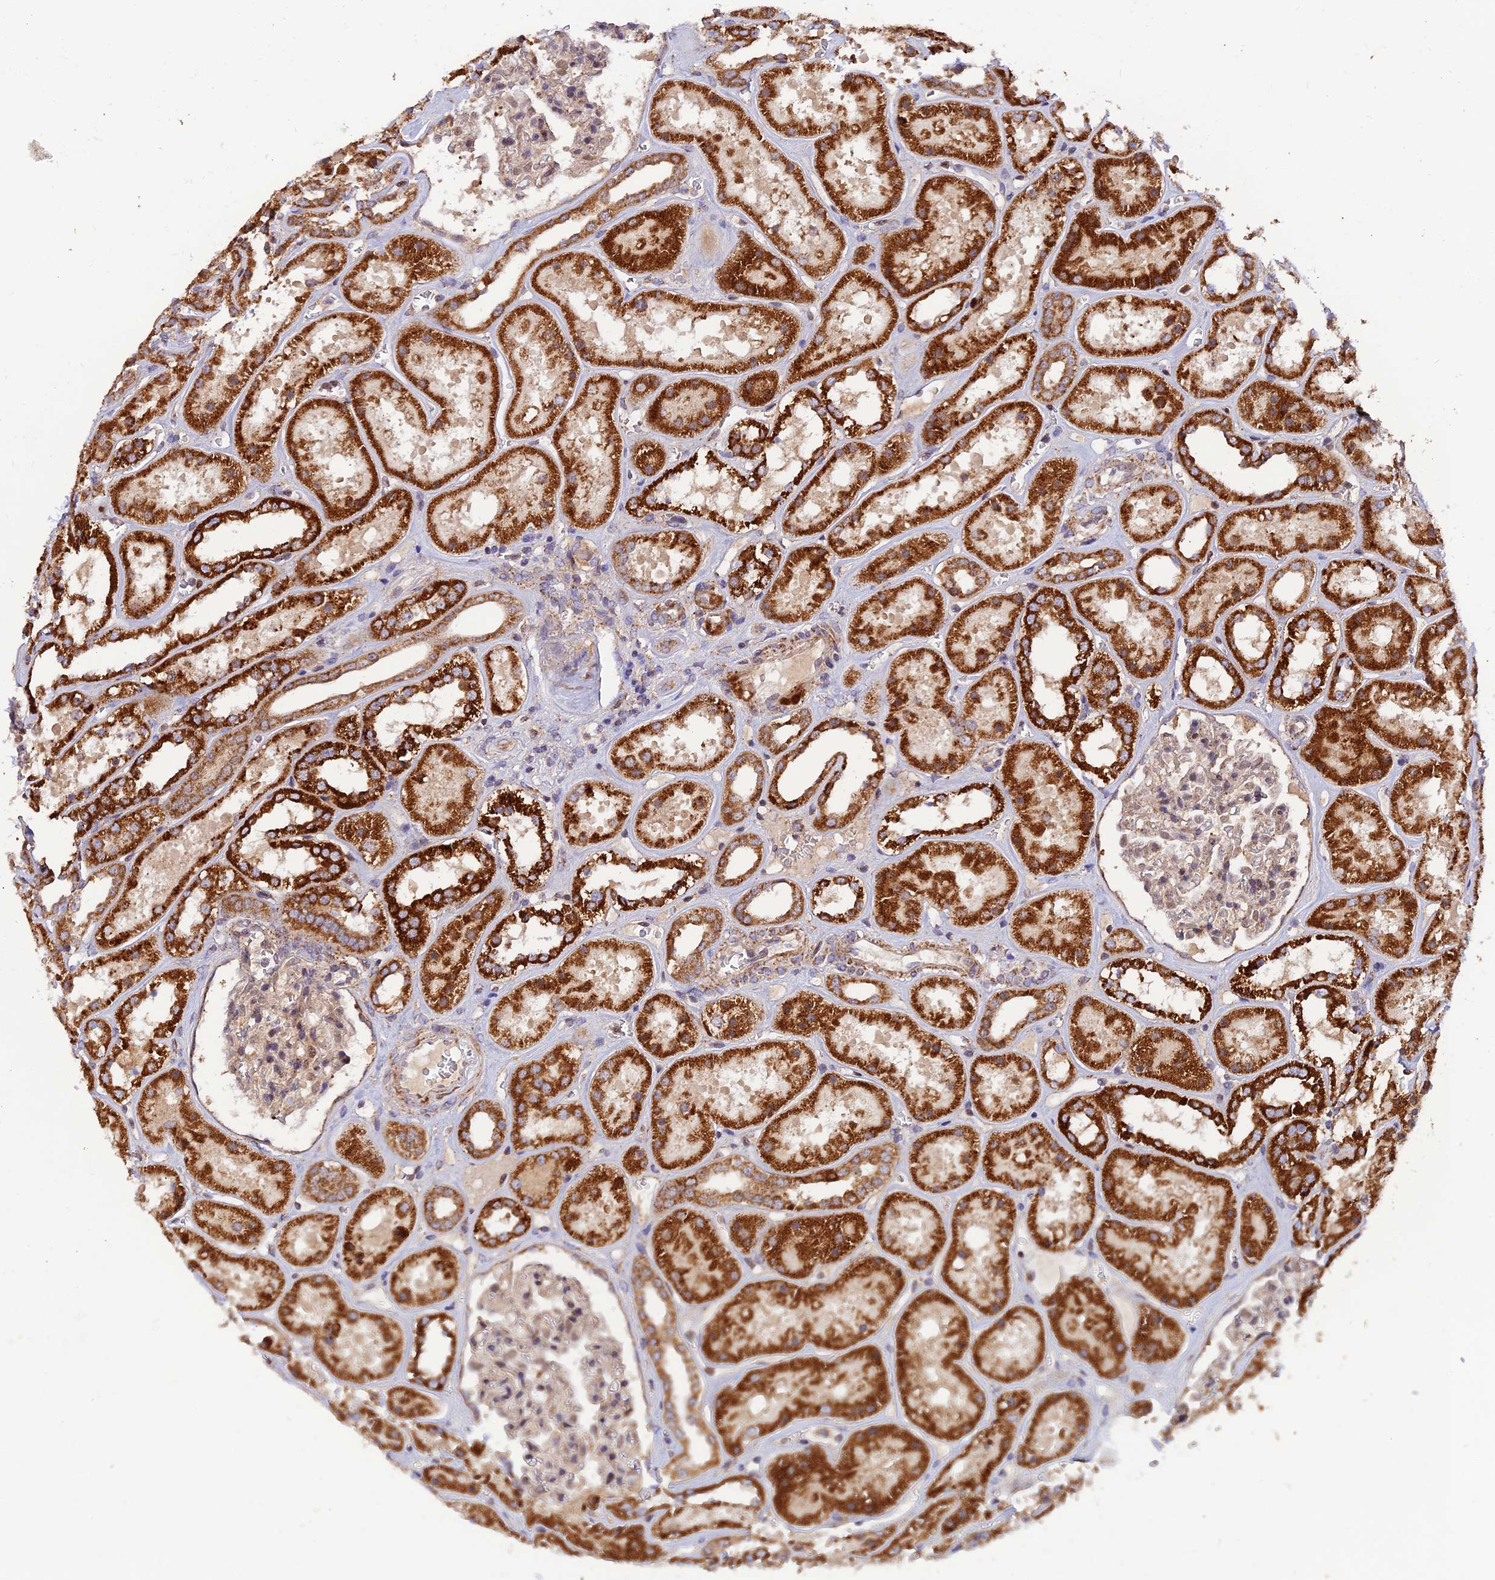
{"staining": {"intensity": "weak", "quantity": "25%-75%", "location": "cytoplasmic/membranous"}, "tissue": "kidney", "cell_type": "Cells in glomeruli", "image_type": "normal", "snomed": [{"axis": "morphology", "description": "Normal tissue, NOS"}, {"axis": "topography", "description": "Kidney"}], "caption": "Protein staining shows weak cytoplasmic/membranous positivity in about 25%-75% of cells in glomeruli in benign kidney.", "gene": "PODNL1", "patient": {"sex": "female", "age": 41}}